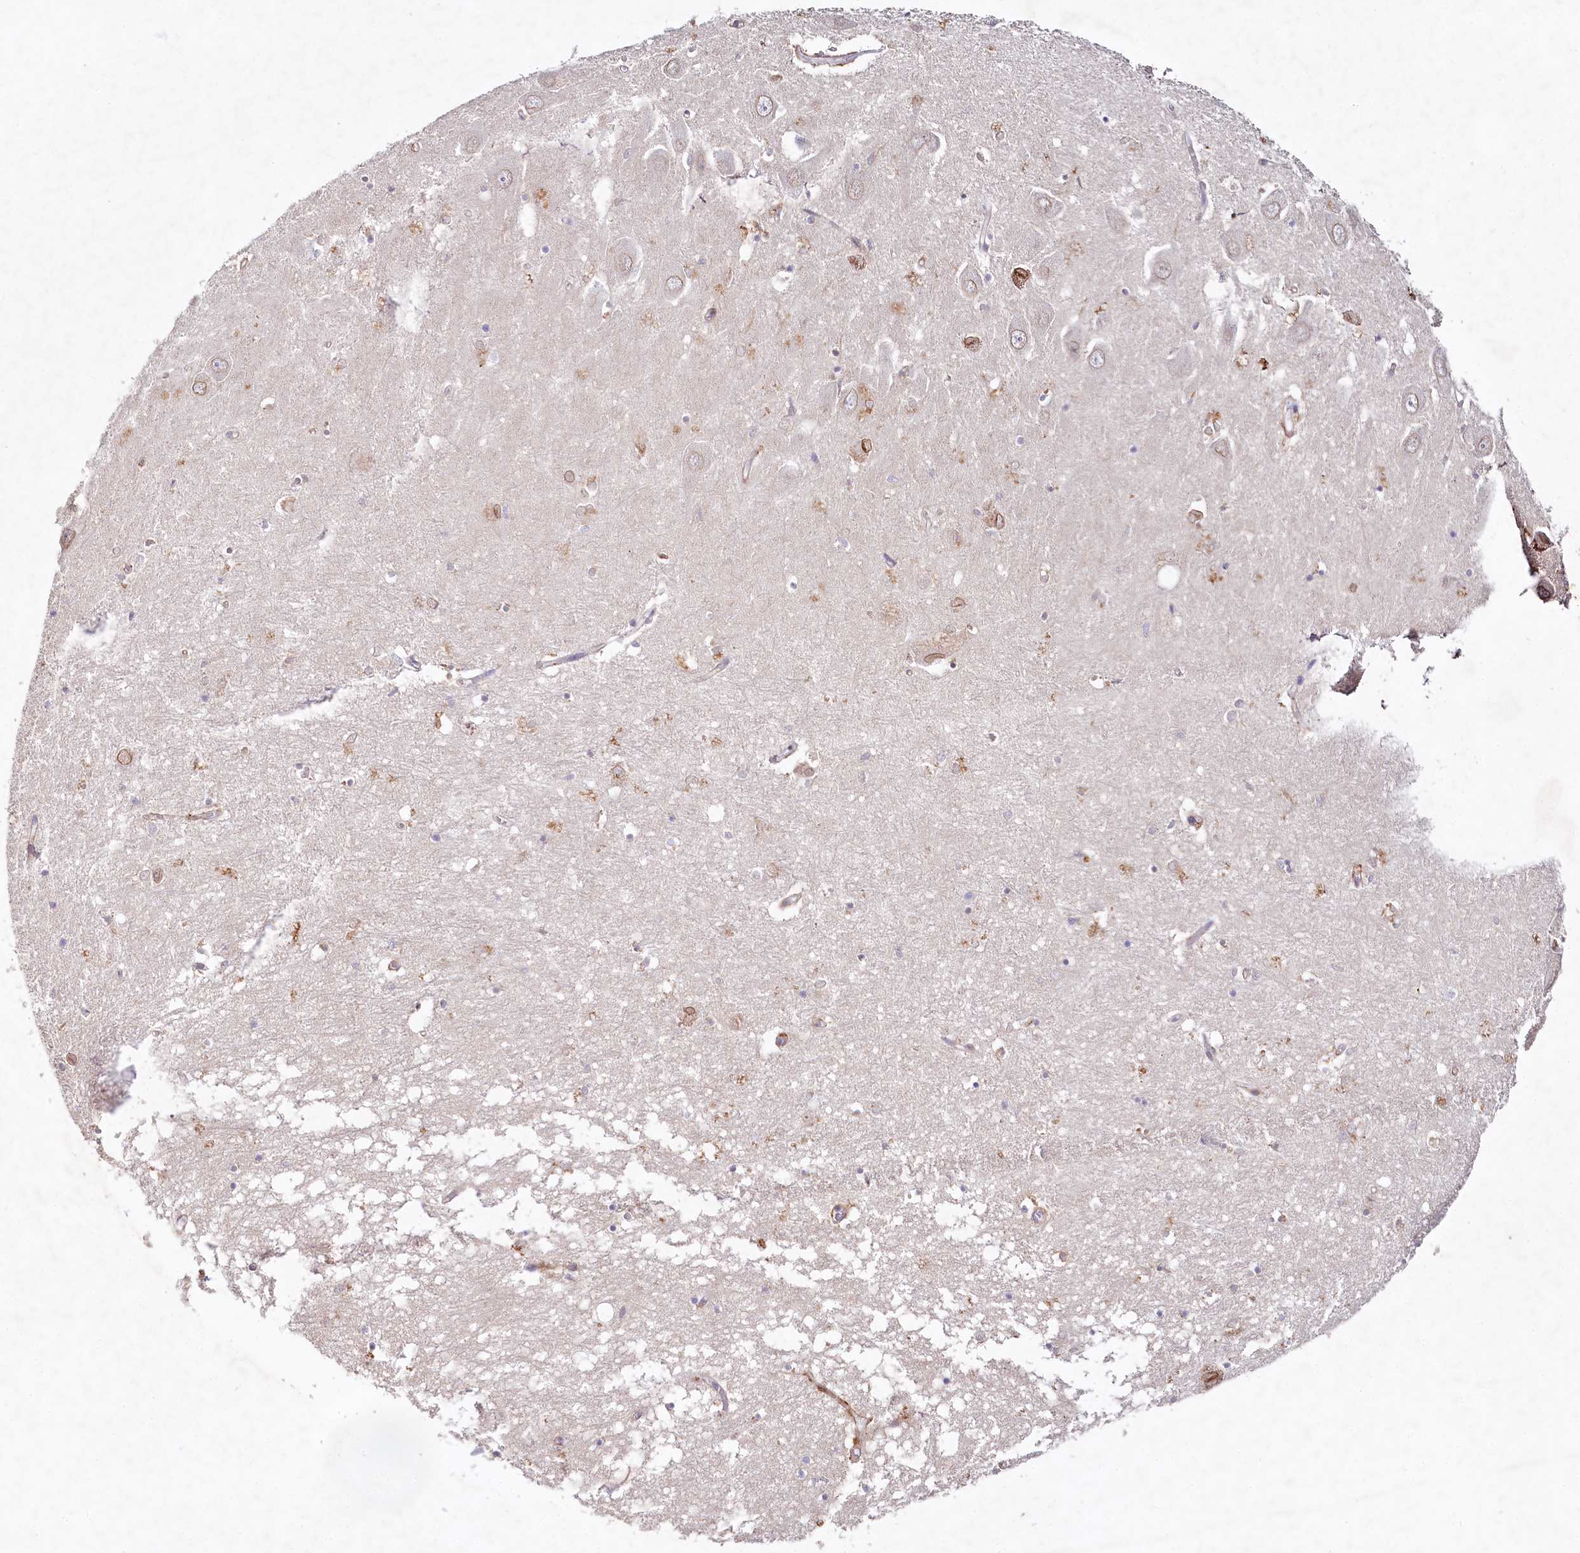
{"staining": {"intensity": "moderate", "quantity": "<25%", "location": "nuclear"}, "tissue": "hippocampus", "cell_type": "Glial cells", "image_type": "normal", "snomed": [{"axis": "morphology", "description": "Normal tissue, NOS"}, {"axis": "topography", "description": "Hippocampus"}], "caption": "Hippocampus stained with immunohistochemistry (IHC) displays moderate nuclear staining in approximately <25% of glial cells.", "gene": "ALDH3B1", "patient": {"sex": "male", "age": 70}}